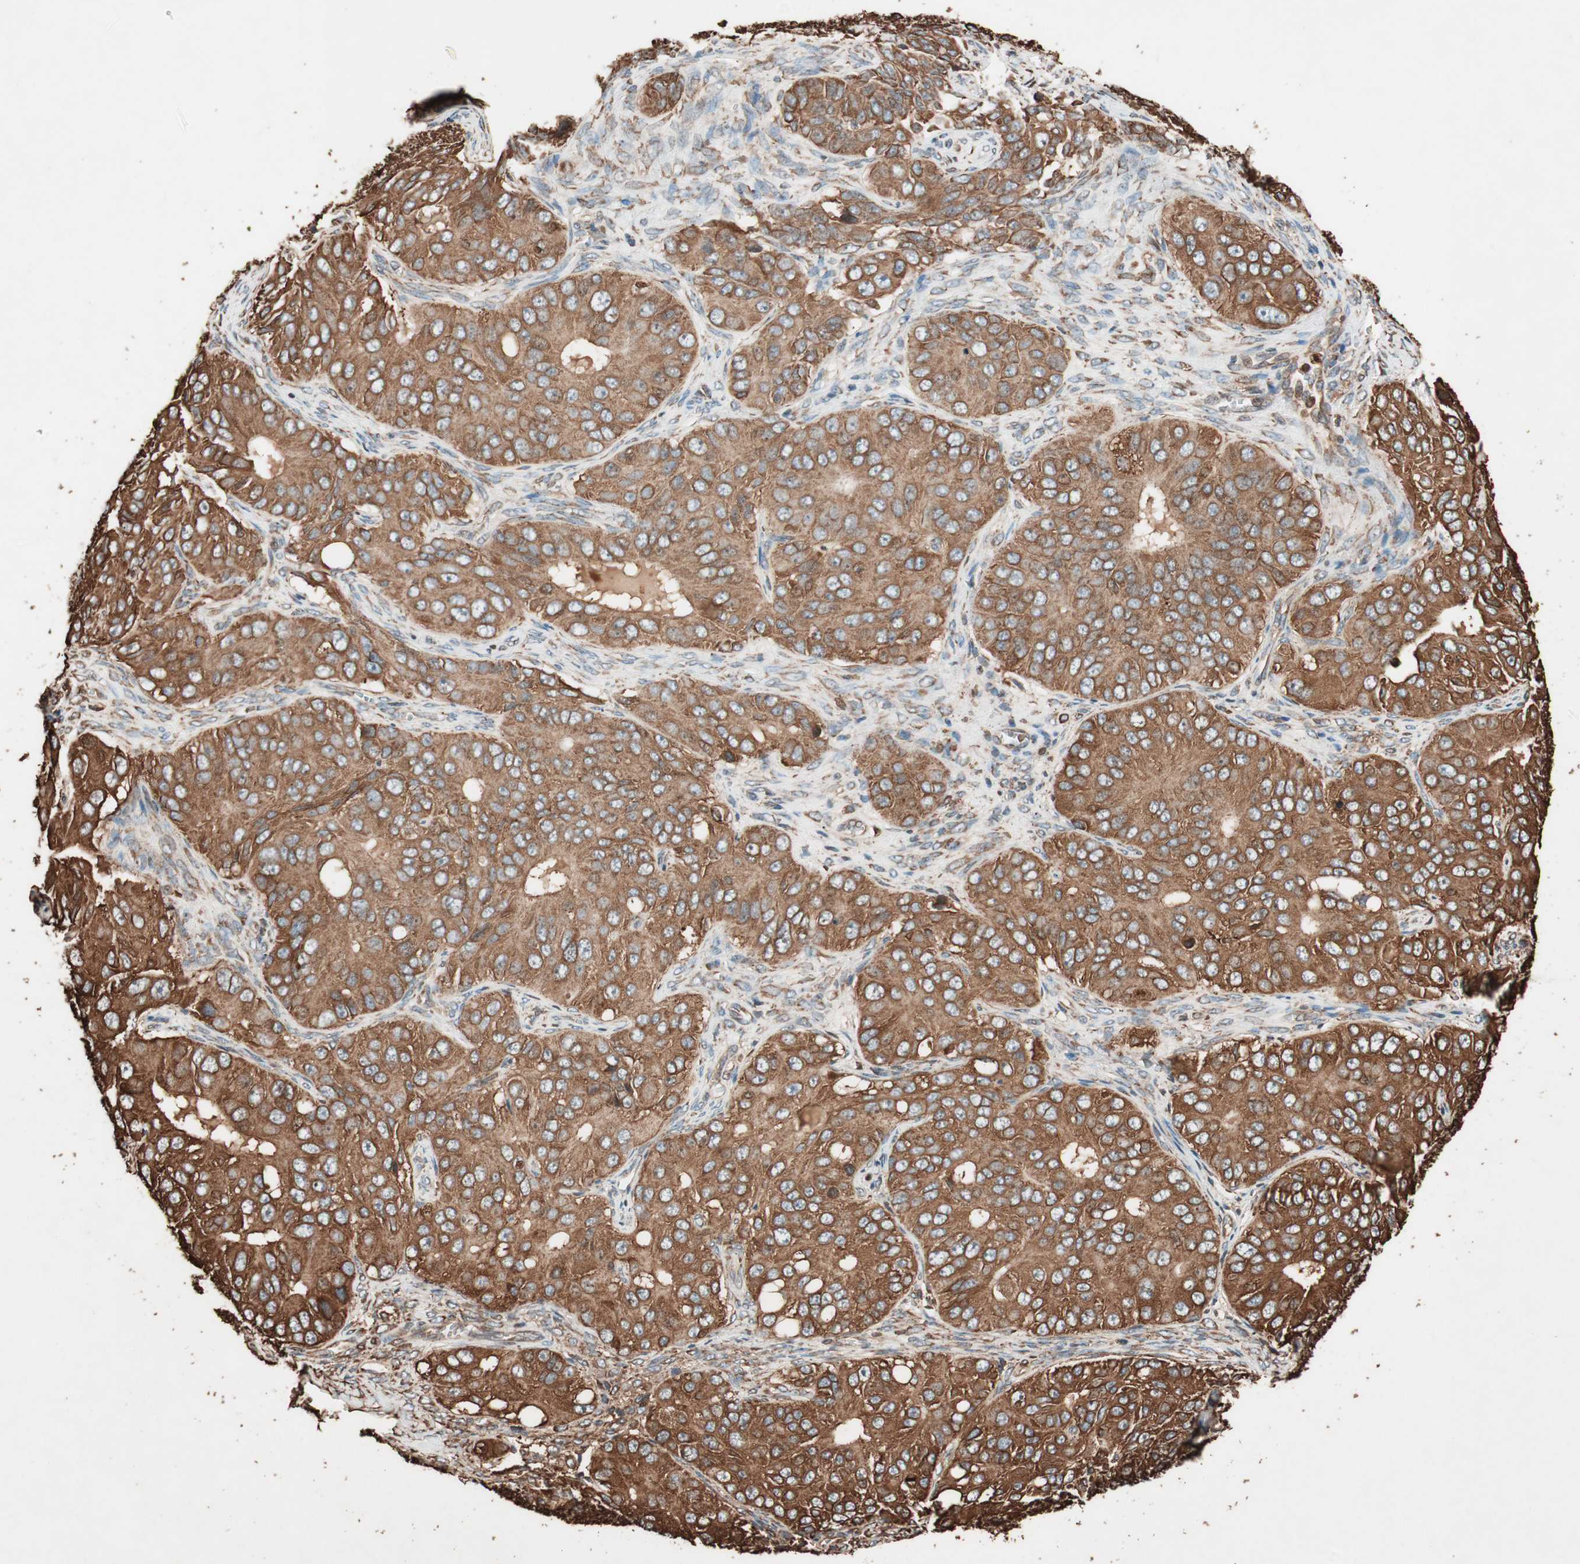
{"staining": {"intensity": "strong", "quantity": ">75%", "location": "cytoplasmic/membranous"}, "tissue": "ovarian cancer", "cell_type": "Tumor cells", "image_type": "cancer", "snomed": [{"axis": "morphology", "description": "Carcinoma, endometroid"}, {"axis": "topography", "description": "Ovary"}], "caption": "Protein analysis of ovarian cancer (endometroid carcinoma) tissue displays strong cytoplasmic/membranous positivity in approximately >75% of tumor cells. (DAB IHC, brown staining for protein, blue staining for nuclei).", "gene": "VEGFA", "patient": {"sex": "female", "age": 51}}